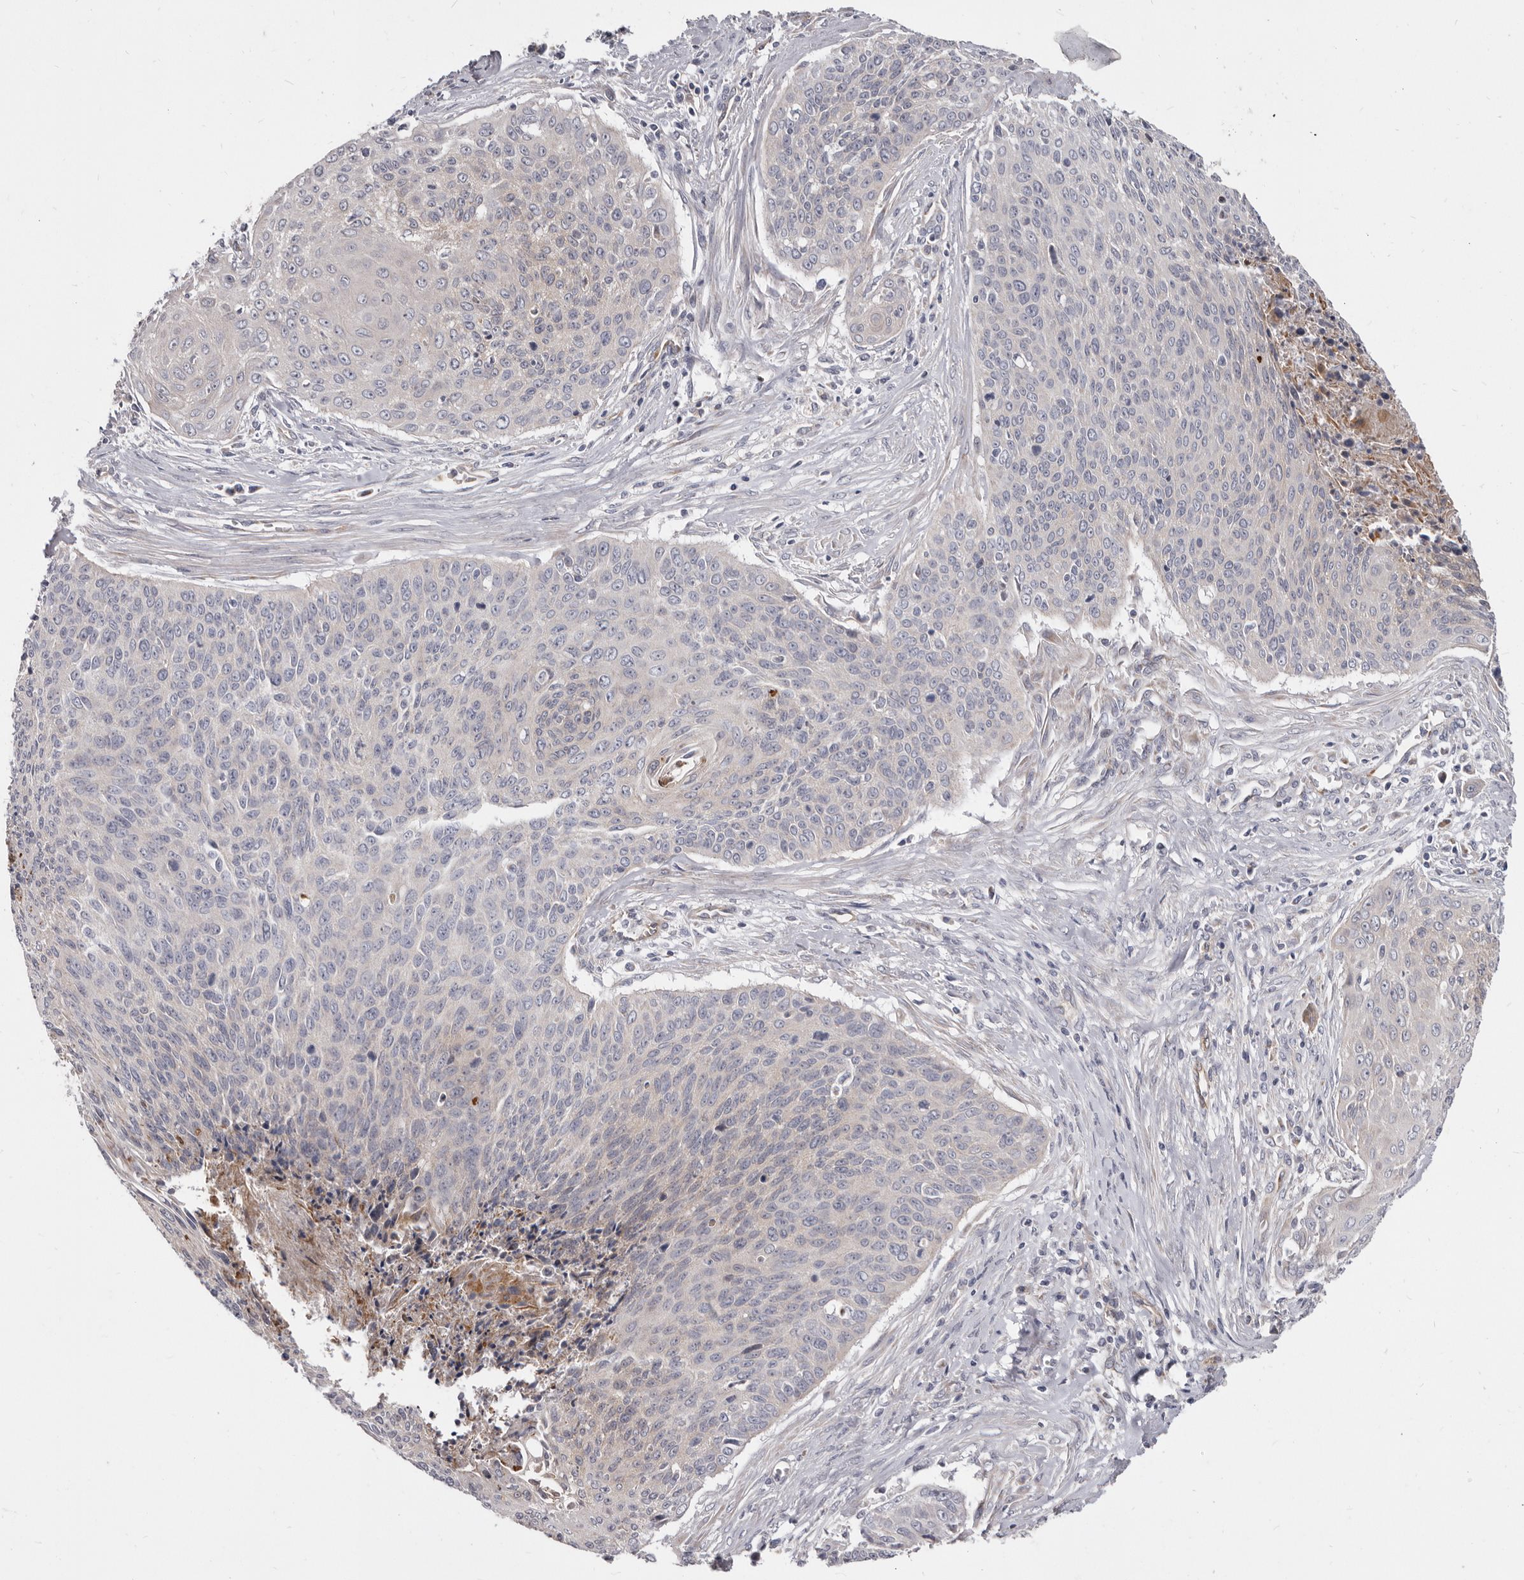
{"staining": {"intensity": "weak", "quantity": "25%-75%", "location": "cytoplasmic/membranous"}, "tissue": "cervical cancer", "cell_type": "Tumor cells", "image_type": "cancer", "snomed": [{"axis": "morphology", "description": "Squamous cell carcinoma, NOS"}, {"axis": "topography", "description": "Cervix"}], "caption": "Immunohistochemical staining of human cervical cancer shows weak cytoplasmic/membranous protein staining in approximately 25%-75% of tumor cells. The staining was performed using DAB (3,3'-diaminobenzidine) to visualize the protein expression in brown, while the nuclei were stained in blue with hematoxylin (Magnification: 20x).", "gene": "FMO2", "patient": {"sex": "female", "age": 55}}